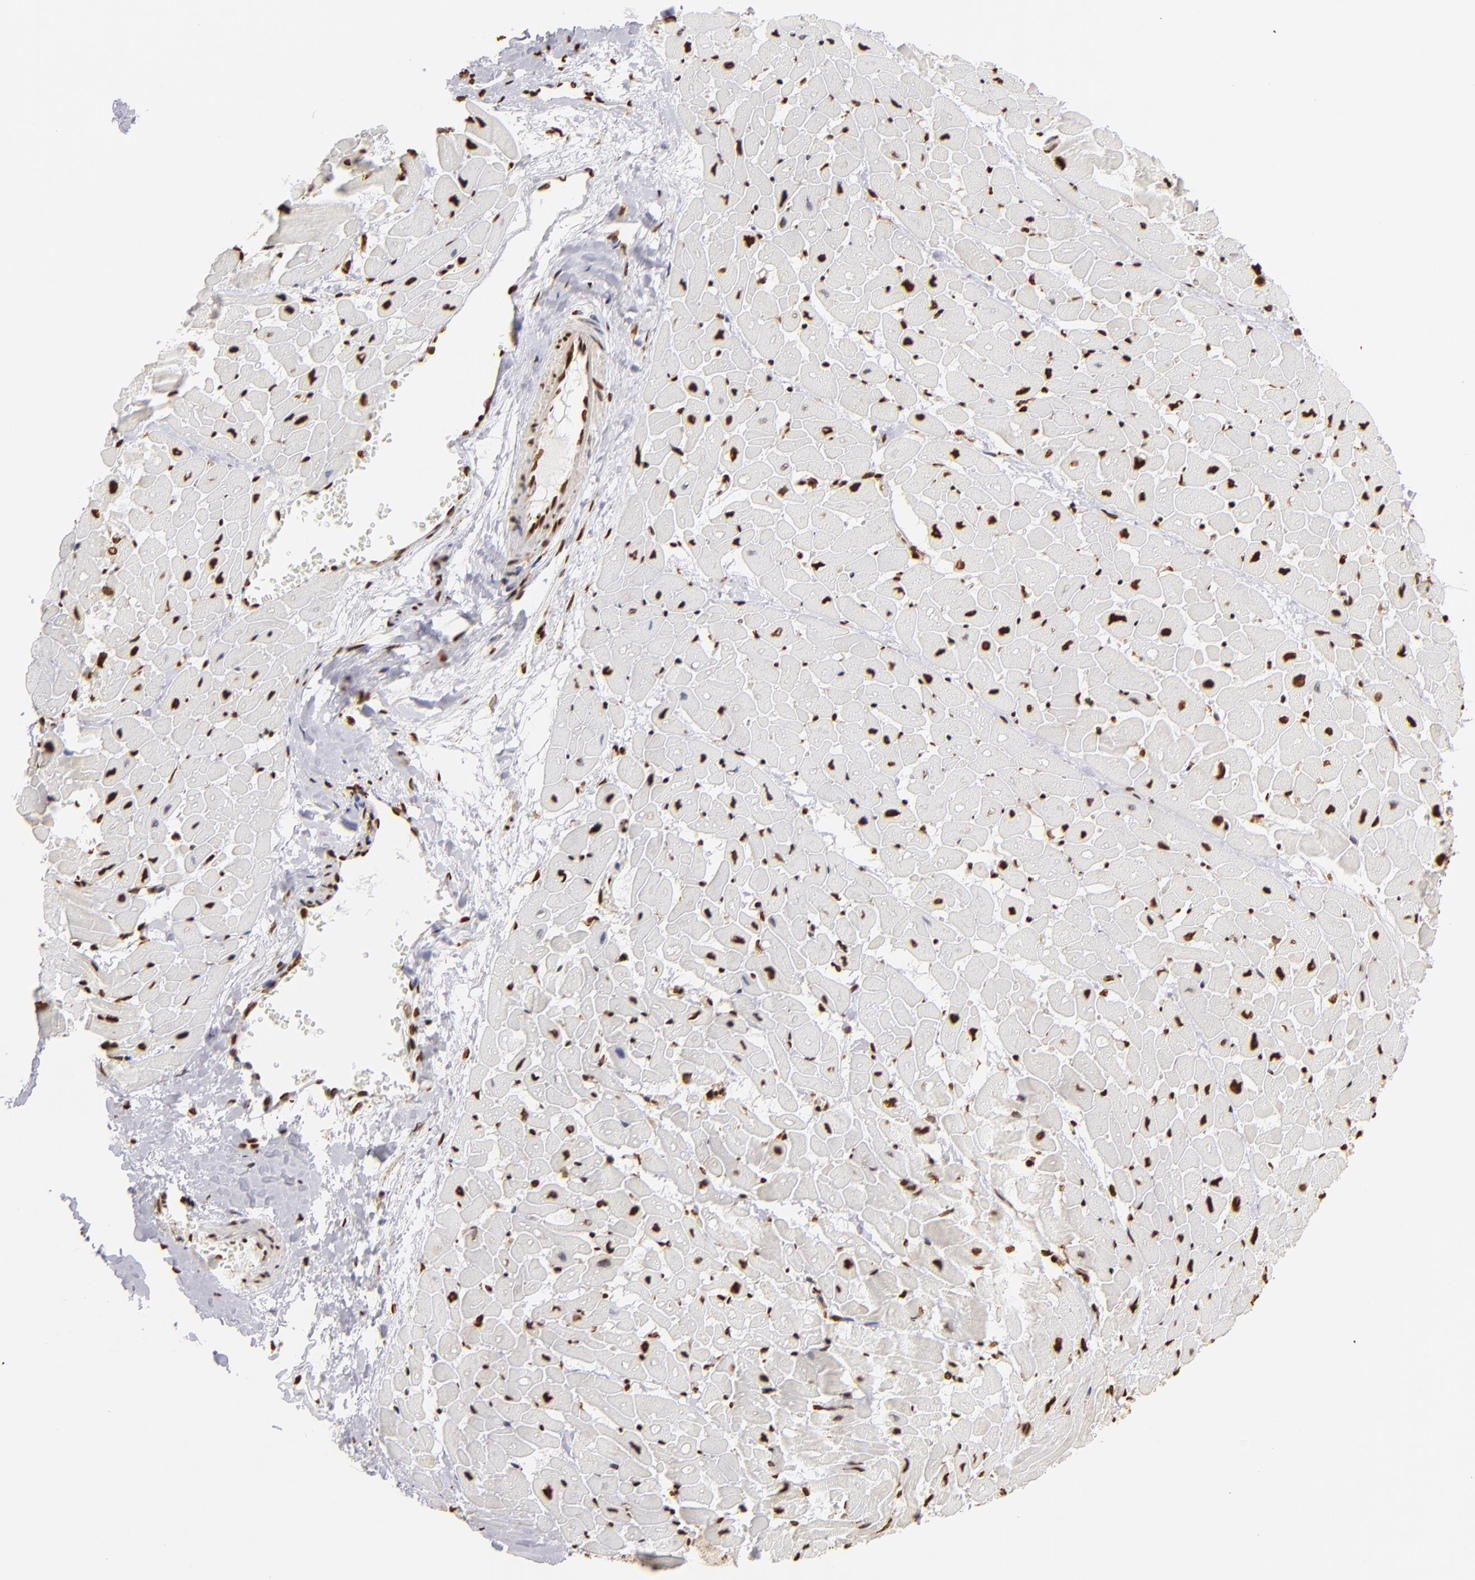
{"staining": {"intensity": "strong", "quantity": ">75%", "location": "nuclear"}, "tissue": "heart muscle", "cell_type": "Cardiomyocytes", "image_type": "normal", "snomed": [{"axis": "morphology", "description": "Normal tissue, NOS"}, {"axis": "topography", "description": "Heart"}], "caption": "Immunohistochemical staining of benign heart muscle demonstrates high levels of strong nuclear staining in approximately >75% of cardiomyocytes. (Brightfield microscopy of DAB IHC at high magnification).", "gene": "ILF3", "patient": {"sex": "male", "age": 45}}